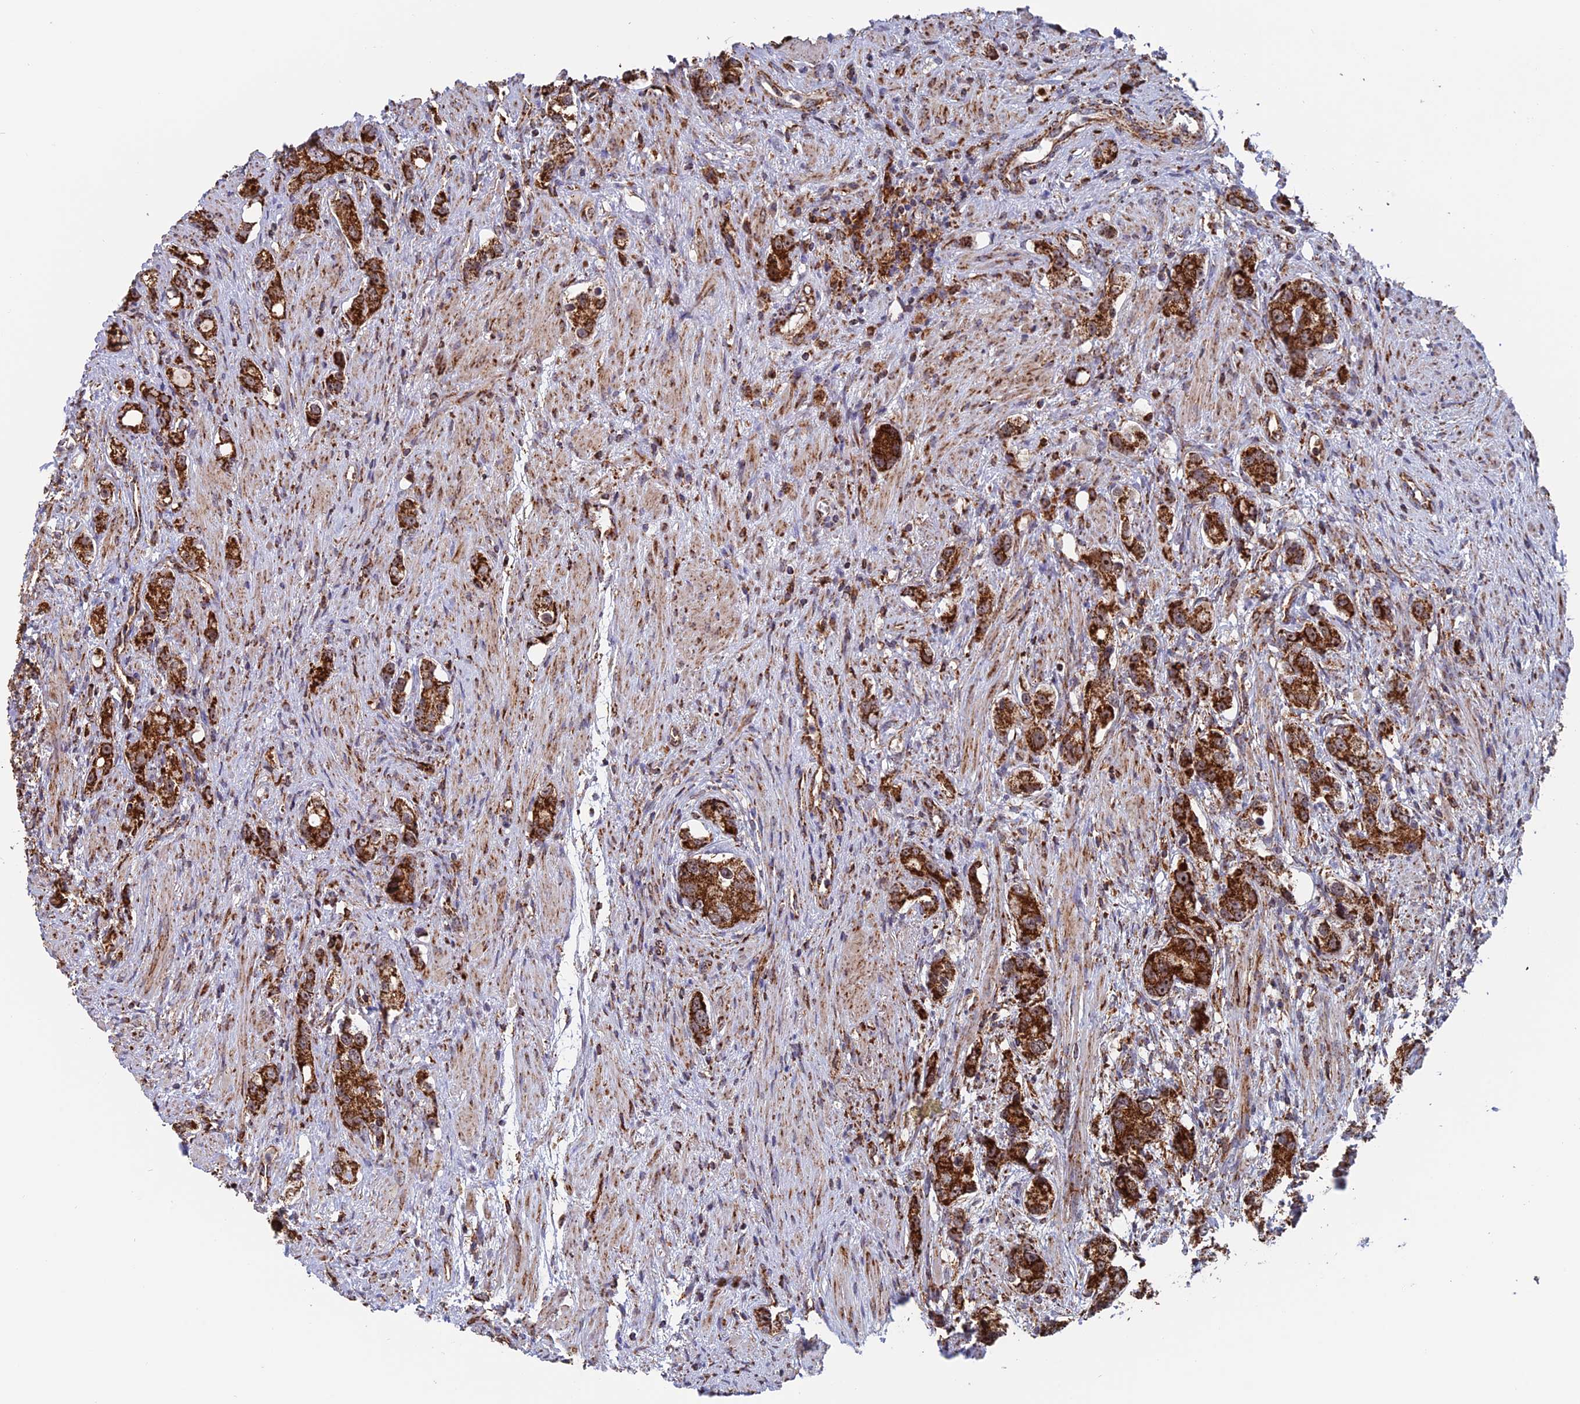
{"staining": {"intensity": "strong", "quantity": ">75%", "location": "cytoplasmic/membranous"}, "tissue": "prostate cancer", "cell_type": "Tumor cells", "image_type": "cancer", "snomed": [{"axis": "morphology", "description": "Adenocarcinoma, High grade"}, {"axis": "topography", "description": "Prostate"}], "caption": "This micrograph displays prostate cancer (high-grade adenocarcinoma) stained with immunohistochemistry (IHC) to label a protein in brown. The cytoplasmic/membranous of tumor cells show strong positivity for the protein. Nuclei are counter-stained blue.", "gene": "DTYMK", "patient": {"sex": "male", "age": 63}}